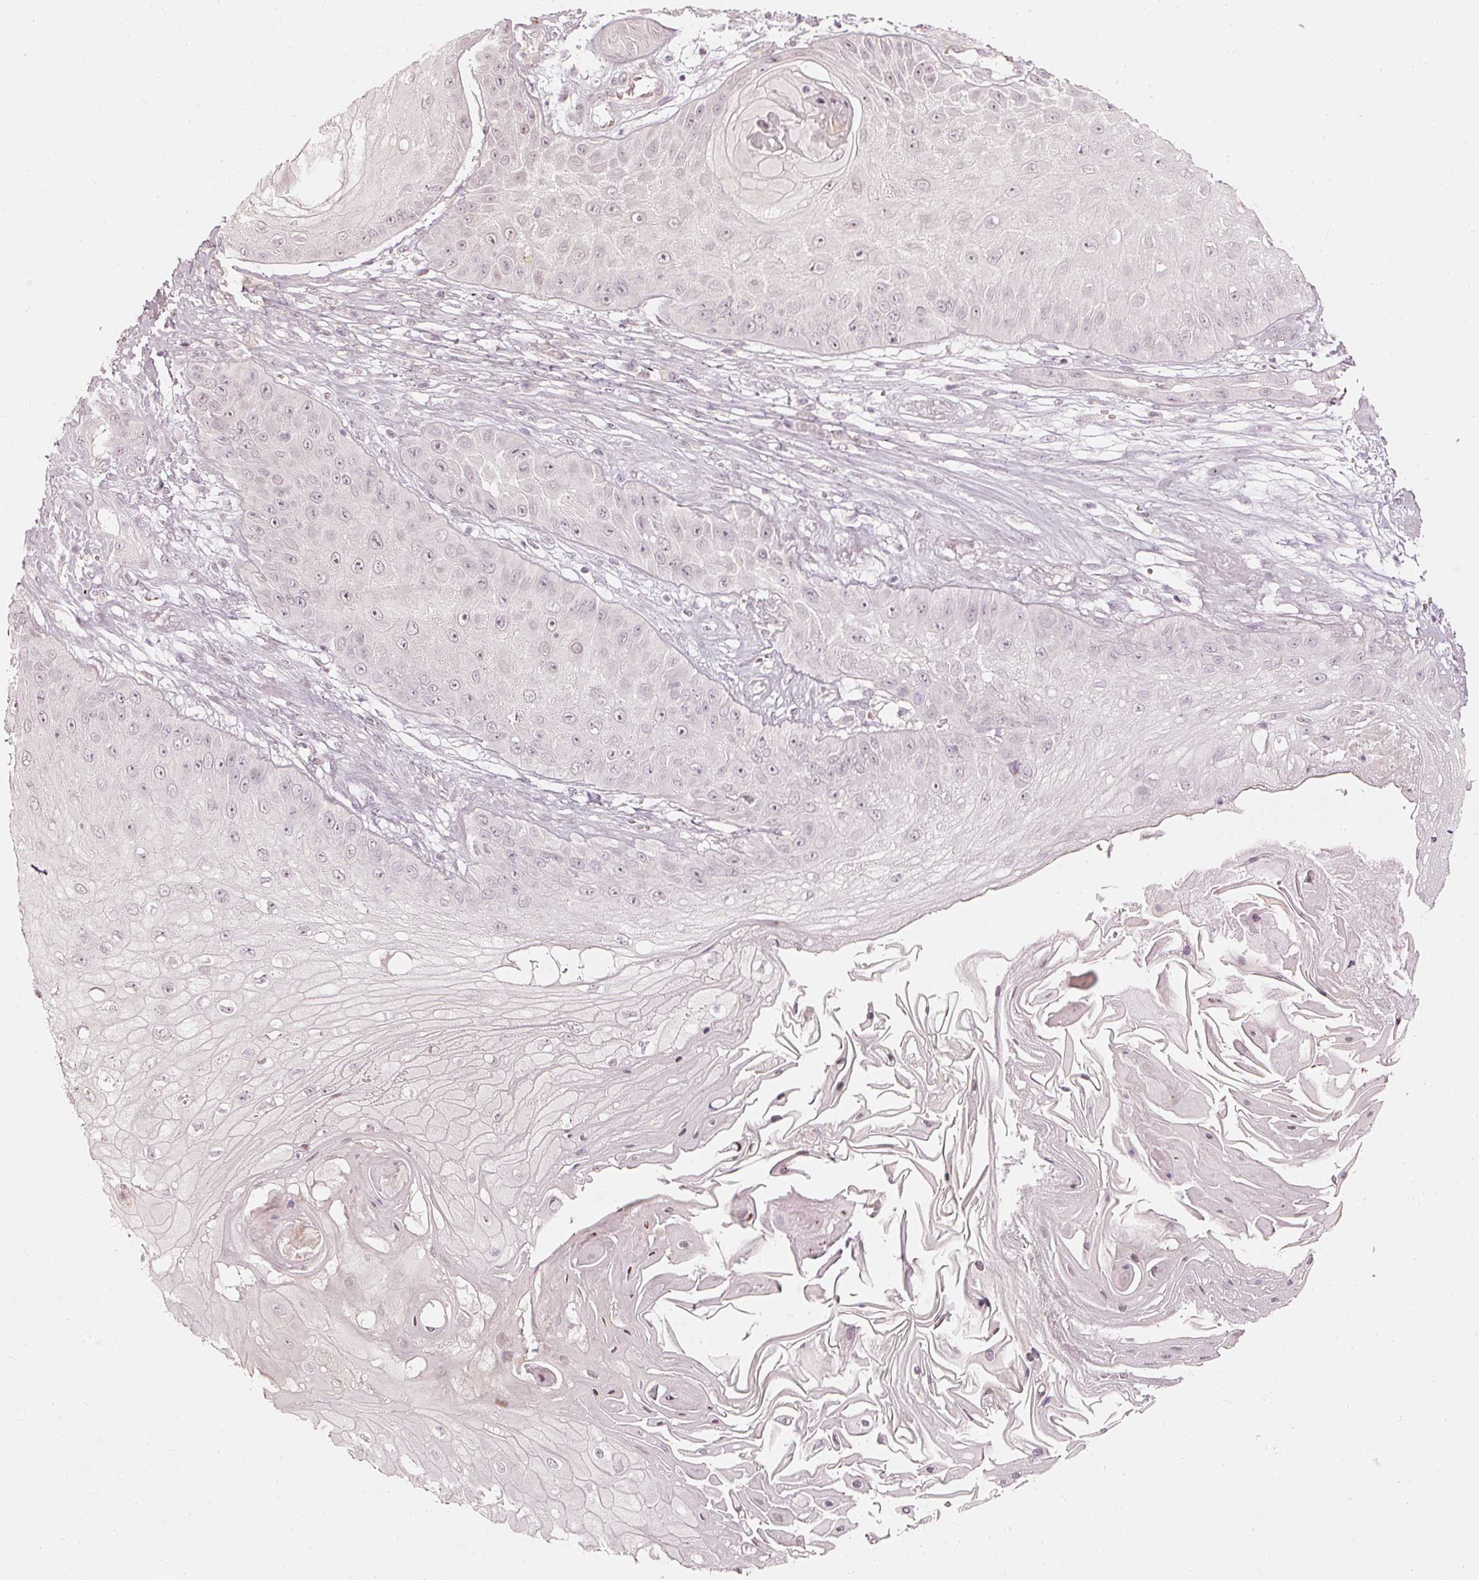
{"staining": {"intensity": "negative", "quantity": "none", "location": "none"}, "tissue": "skin cancer", "cell_type": "Tumor cells", "image_type": "cancer", "snomed": [{"axis": "morphology", "description": "Squamous cell carcinoma, NOS"}, {"axis": "topography", "description": "Skin"}], "caption": "An image of skin squamous cell carcinoma stained for a protein demonstrates no brown staining in tumor cells. (Stains: DAB immunohistochemistry with hematoxylin counter stain, Microscopy: brightfield microscopy at high magnification).", "gene": "DRD2", "patient": {"sex": "male", "age": 70}}